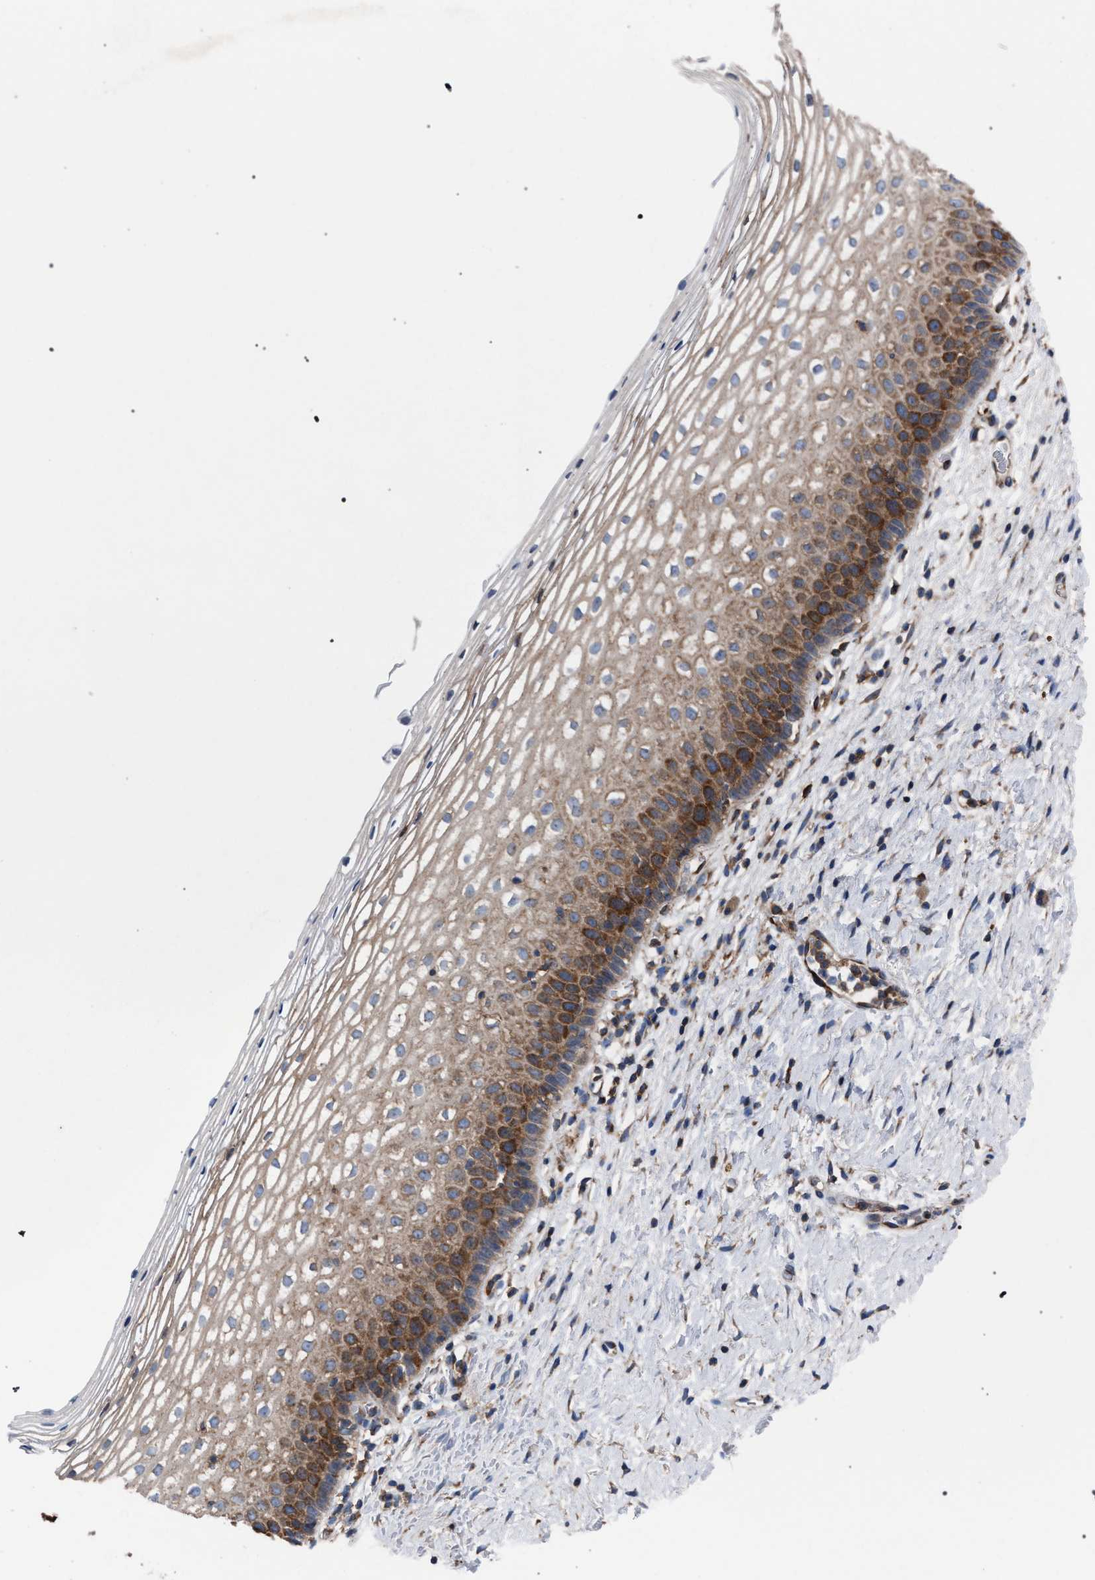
{"staining": {"intensity": "strong", "quantity": "25%-75%", "location": "cytoplasmic/membranous"}, "tissue": "cervix", "cell_type": "Squamous epithelial cells", "image_type": "normal", "snomed": [{"axis": "morphology", "description": "Normal tissue, NOS"}, {"axis": "topography", "description": "Cervix"}], "caption": "Cervix stained for a protein displays strong cytoplasmic/membranous positivity in squamous epithelial cells. (IHC, brightfield microscopy, high magnification).", "gene": "CDR2L", "patient": {"sex": "female", "age": 72}}